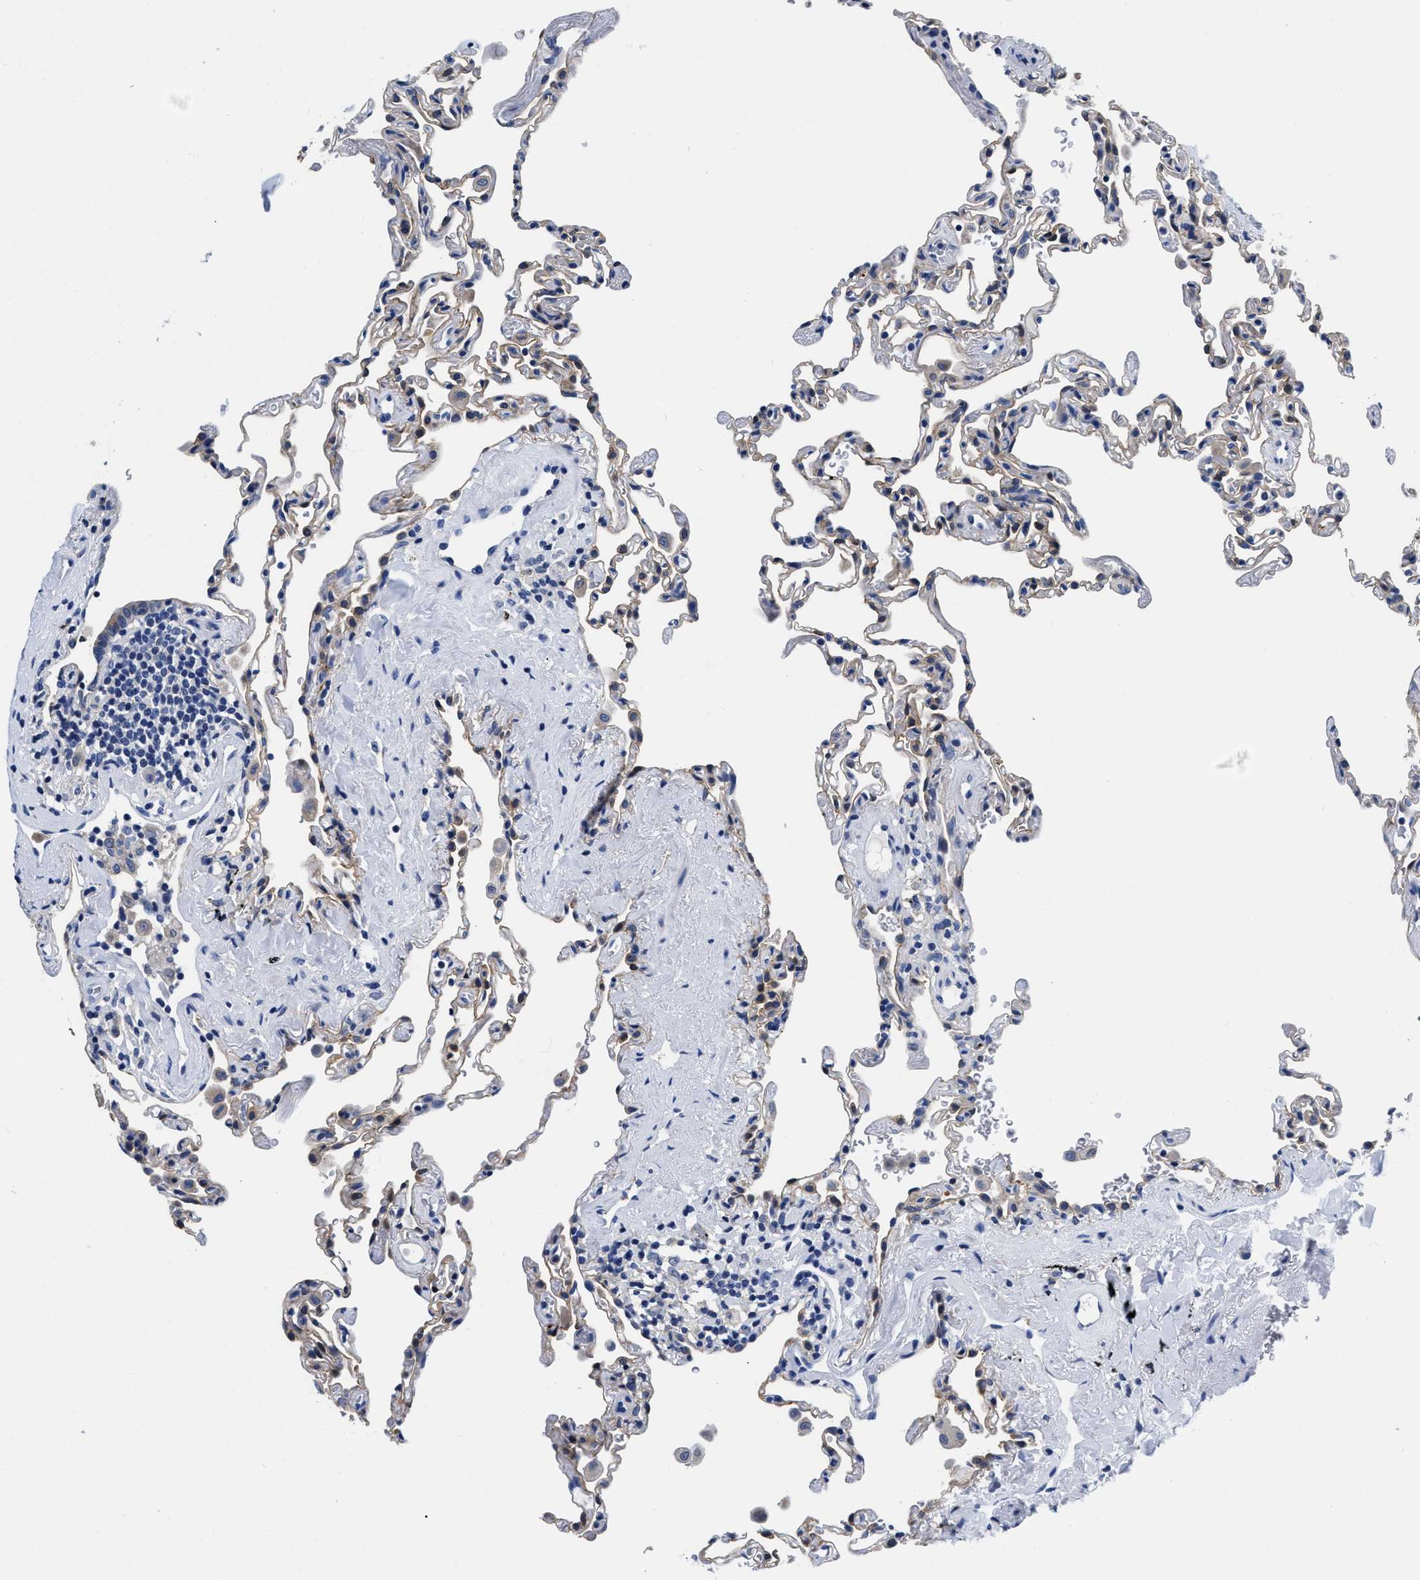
{"staining": {"intensity": "weak", "quantity": "<25%", "location": "cytoplasmic/membranous"}, "tissue": "lung", "cell_type": "Alveolar cells", "image_type": "normal", "snomed": [{"axis": "morphology", "description": "Normal tissue, NOS"}, {"axis": "topography", "description": "Lung"}], "caption": "A high-resolution histopathology image shows IHC staining of normal lung, which shows no significant staining in alveolar cells. The staining was performed using DAB to visualize the protein expression in brown, while the nuclei were stained in blue with hematoxylin (Magnification: 20x).", "gene": "SLC35F1", "patient": {"sex": "male", "age": 59}}